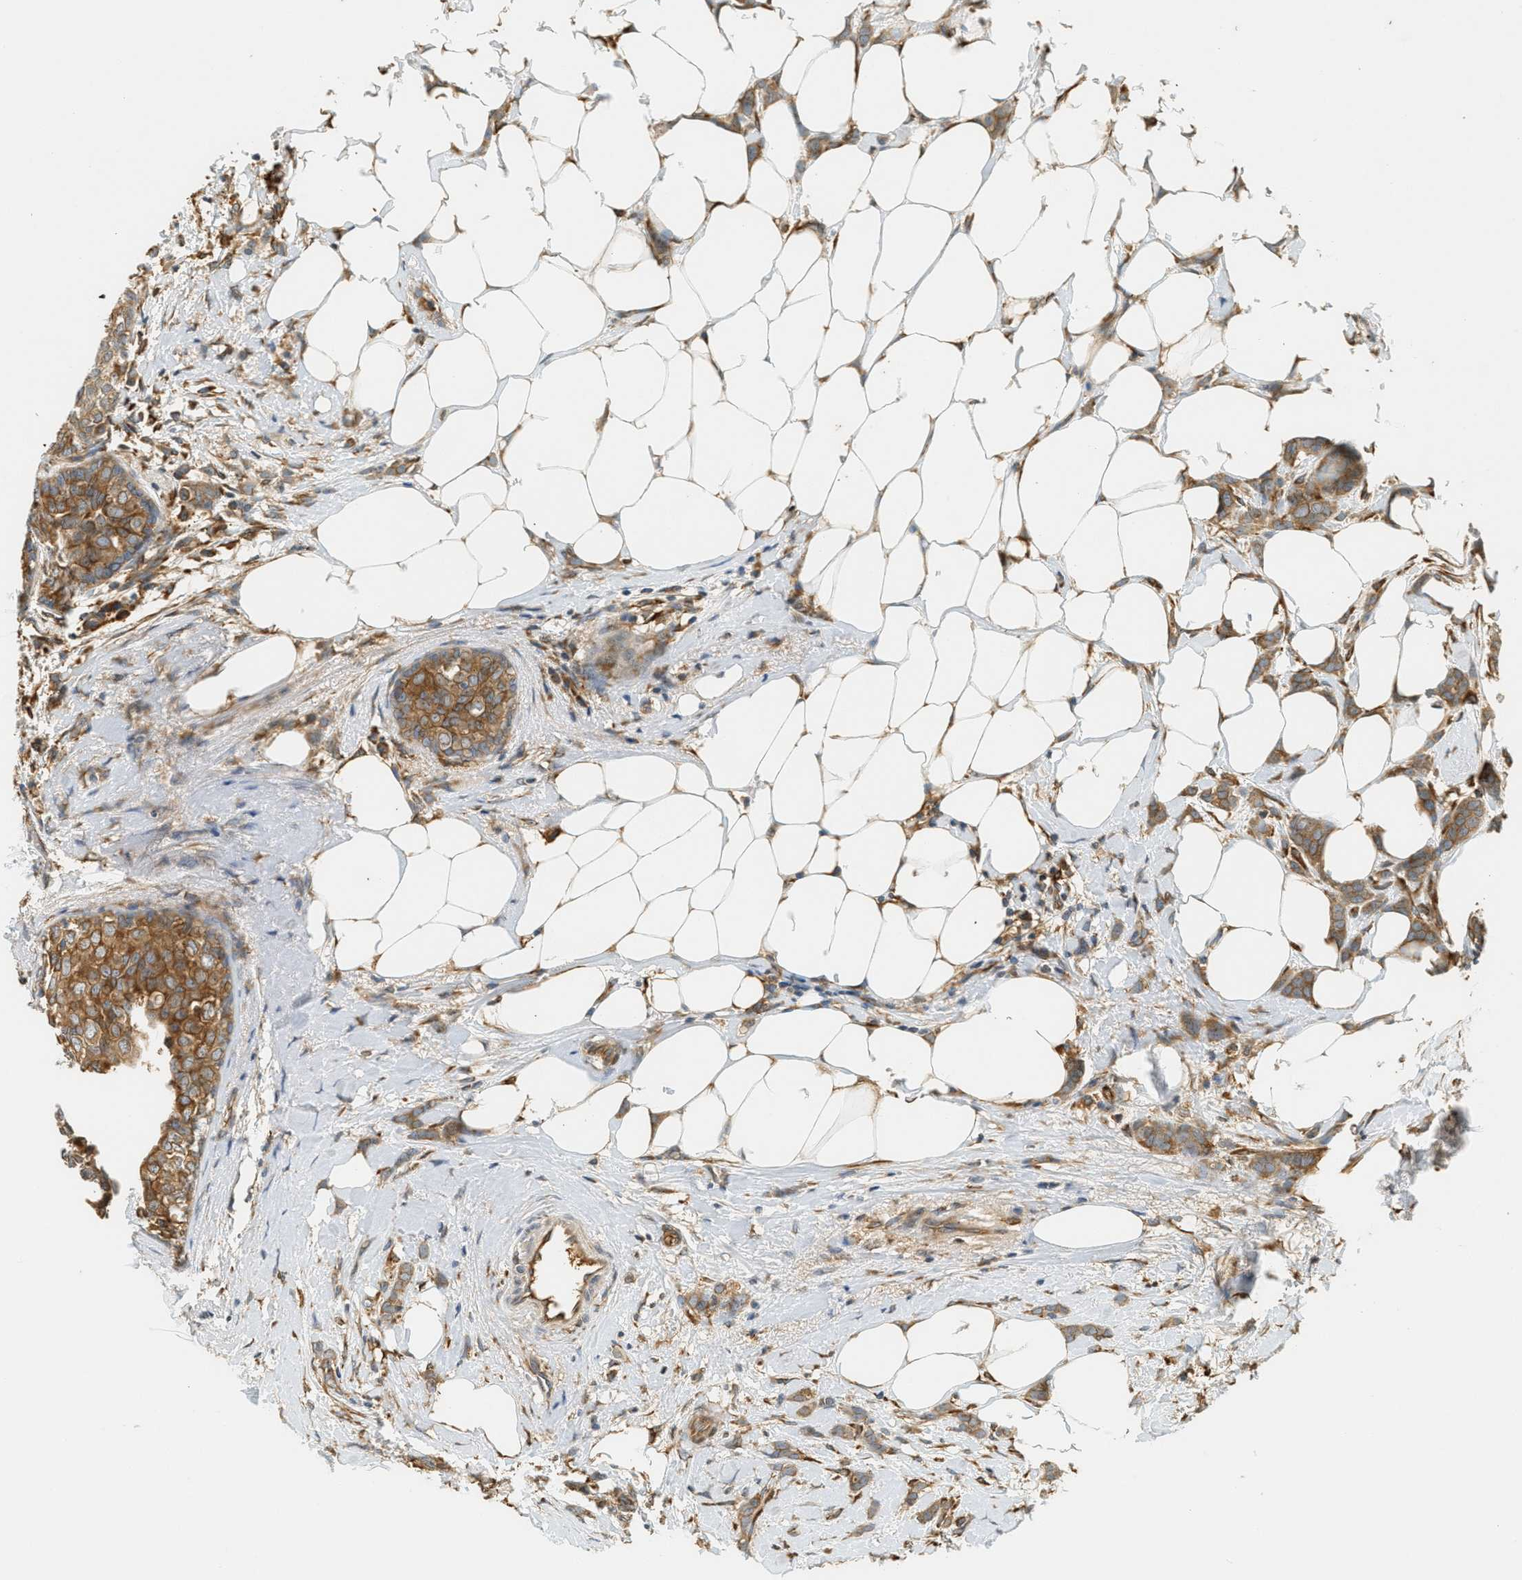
{"staining": {"intensity": "moderate", "quantity": ">75%", "location": "cytoplasmic/membranous"}, "tissue": "breast cancer", "cell_type": "Tumor cells", "image_type": "cancer", "snomed": [{"axis": "morphology", "description": "Lobular carcinoma, in situ"}, {"axis": "morphology", "description": "Lobular carcinoma"}, {"axis": "topography", "description": "Breast"}], "caption": "A micrograph of breast cancer stained for a protein demonstrates moderate cytoplasmic/membranous brown staining in tumor cells.", "gene": "PDK1", "patient": {"sex": "female", "age": 41}}